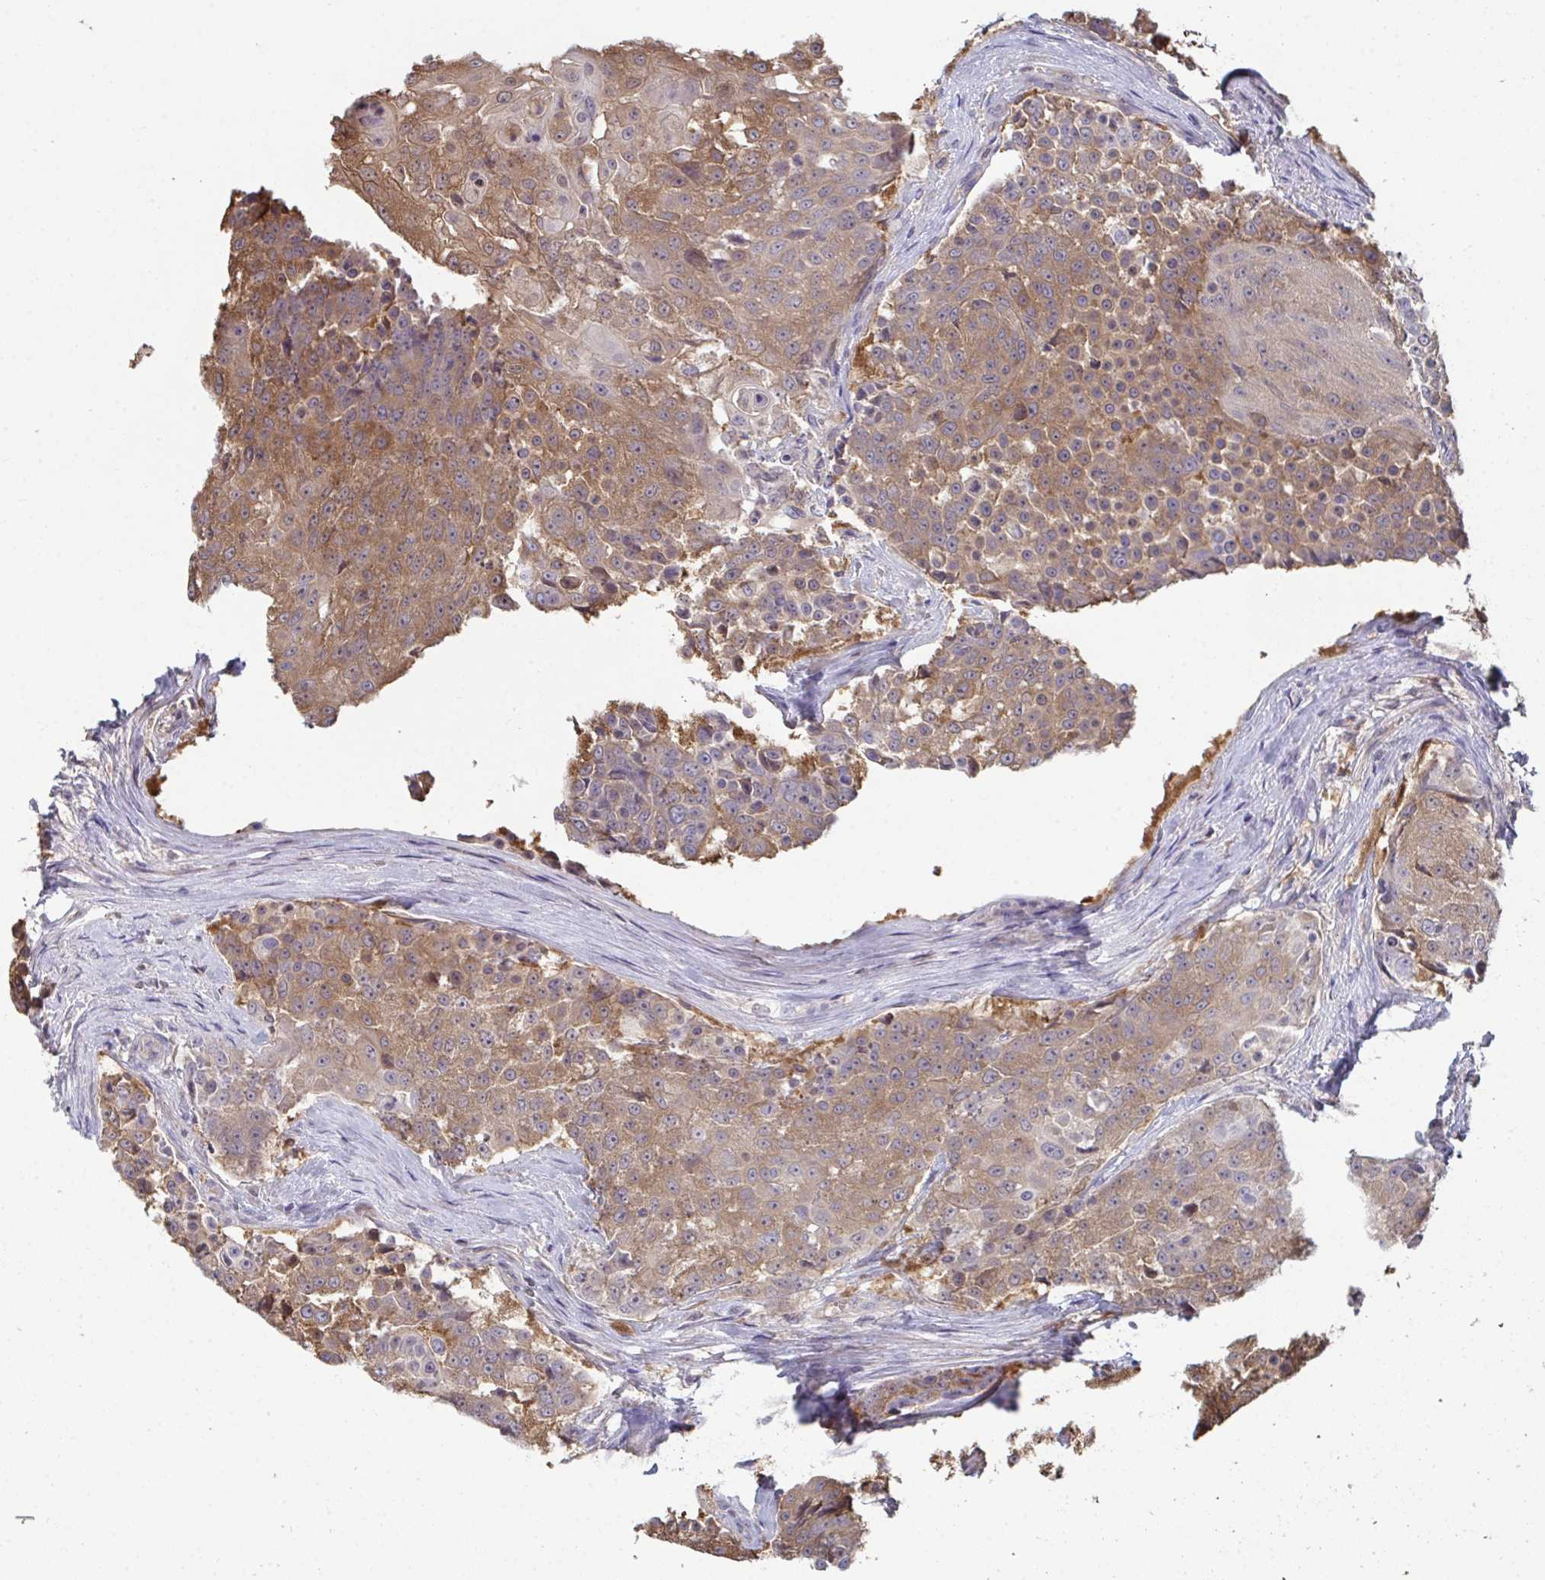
{"staining": {"intensity": "moderate", "quantity": "25%-75%", "location": "cytoplasmic/membranous"}, "tissue": "urothelial cancer", "cell_type": "Tumor cells", "image_type": "cancer", "snomed": [{"axis": "morphology", "description": "Urothelial carcinoma, High grade"}, {"axis": "topography", "description": "Urinary bladder"}], "caption": "Brown immunohistochemical staining in urothelial carcinoma (high-grade) displays moderate cytoplasmic/membranous staining in about 25%-75% of tumor cells.", "gene": "TTC9C", "patient": {"sex": "female", "age": 63}}